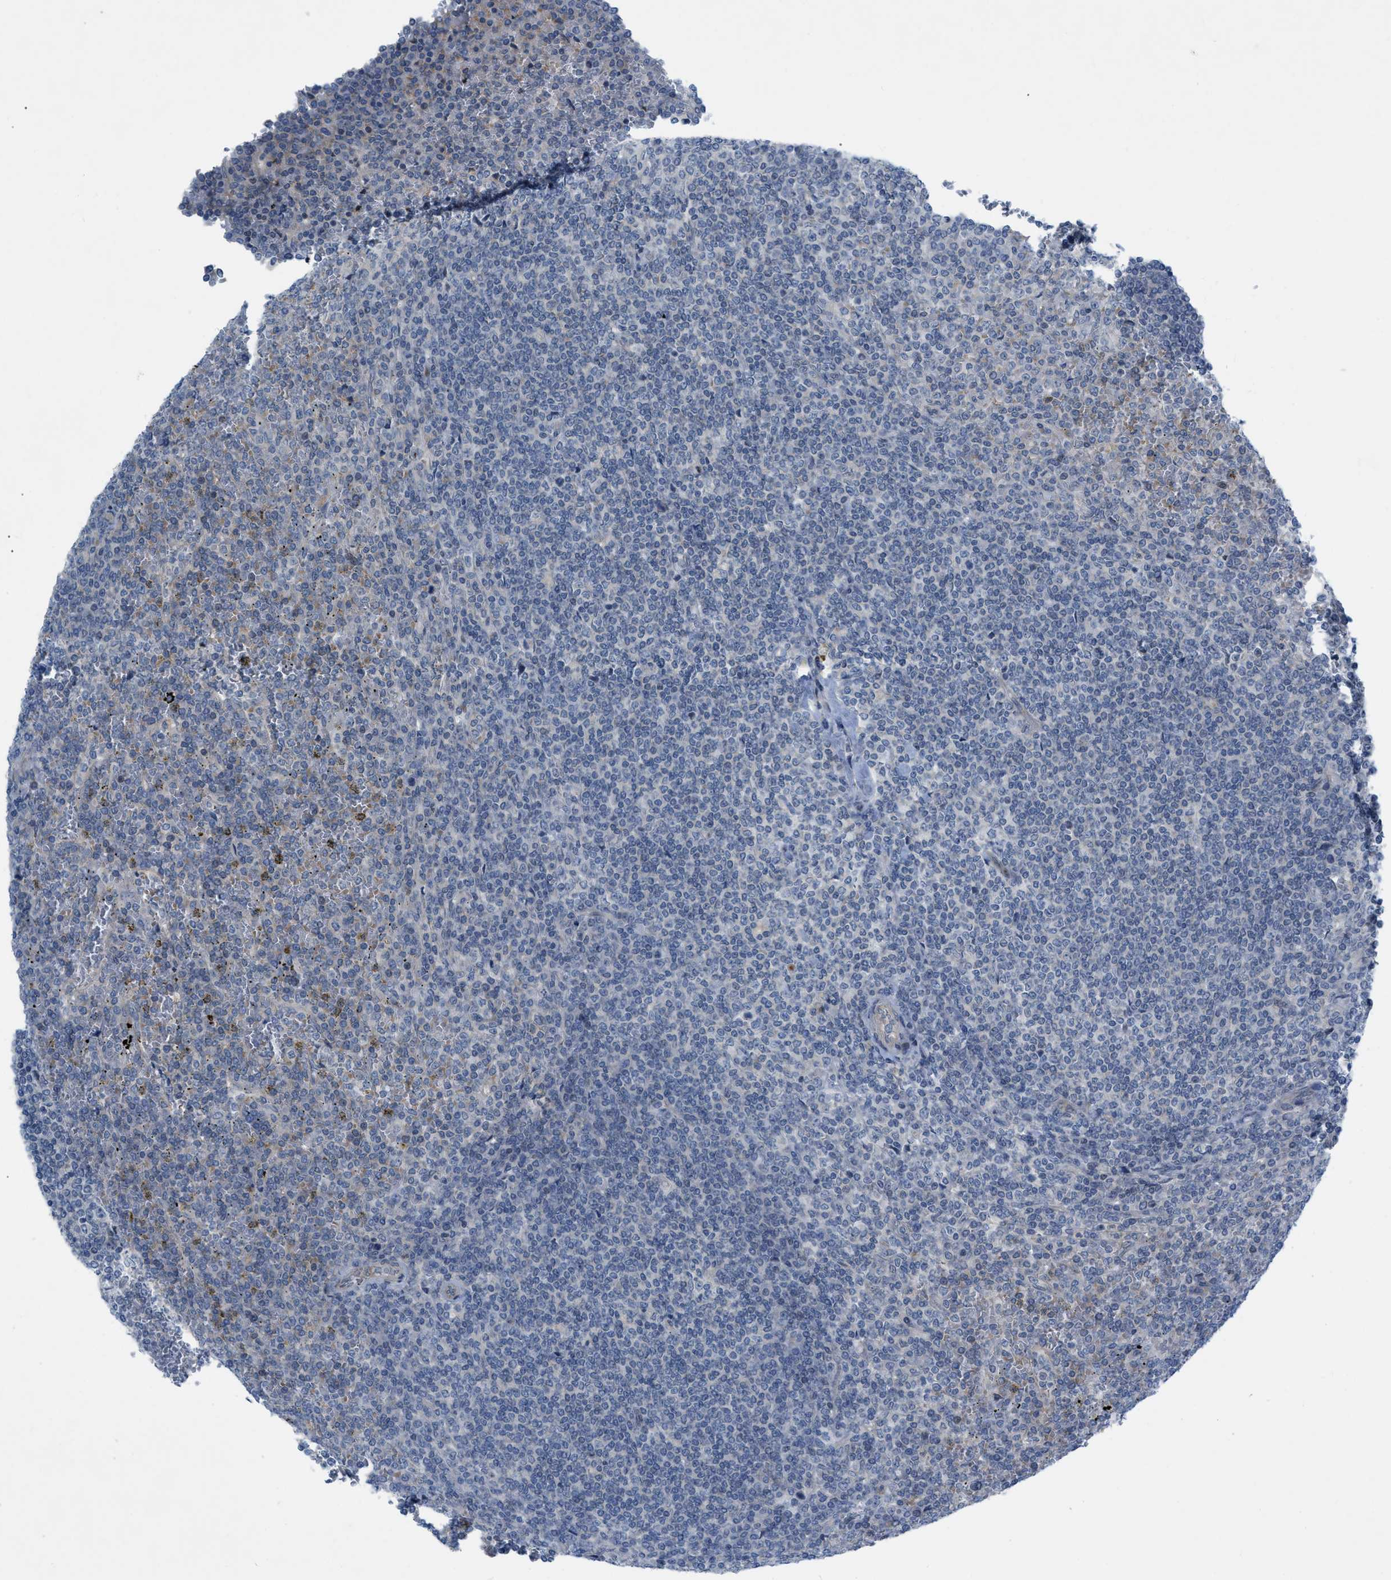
{"staining": {"intensity": "negative", "quantity": "none", "location": "none"}, "tissue": "lymphoma", "cell_type": "Tumor cells", "image_type": "cancer", "snomed": [{"axis": "morphology", "description": "Malignant lymphoma, non-Hodgkin's type, Low grade"}, {"axis": "topography", "description": "Spleen"}], "caption": "Immunohistochemistry (IHC) histopathology image of human lymphoma stained for a protein (brown), which reveals no expression in tumor cells. (Immunohistochemistry, brightfield microscopy, high magnification).", "gene": "NDEL1", "patient": {"sex": "female", "age": 19}}